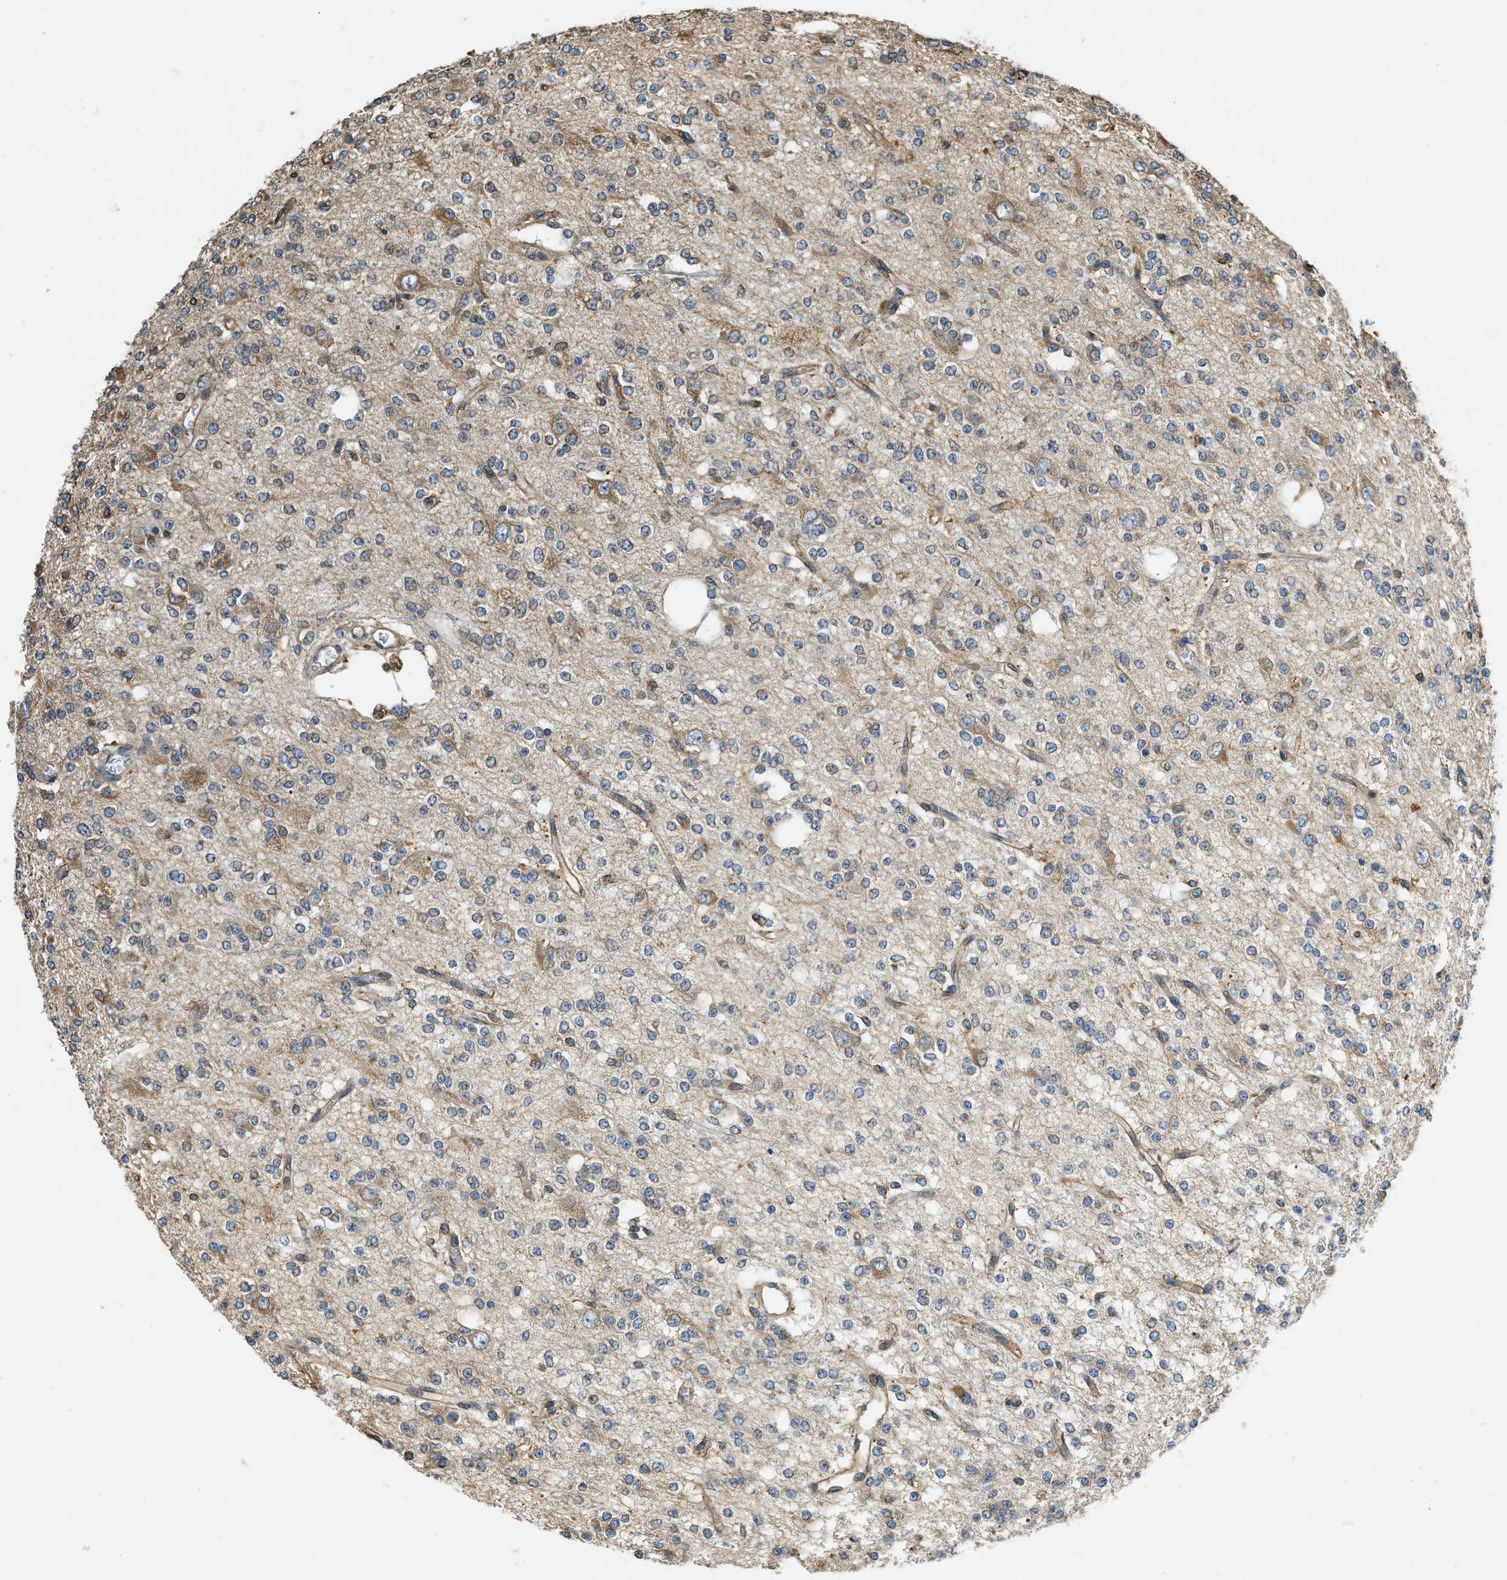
{"staining": {"intensity": "weak", "quantity": "<25%", "location": "cytoplasmic/membranous"}, "tissue": "glioma", "cell_type": "Tumor cells", "image_type": "cancer", "snomed": [{"axis": "morphology", "description": "Glioma, malignant, Low grade"}, {"axis": "topography", "description": "Brain"}], "caption": "The photomicrograph shows no staining of tumor cells in glioma. (Brightfield microscopy of DAB immunohistochemistry (IHC) at high magnification).", "gene": "BCAP31", "patient": {"sex": "male", "age": 38}}